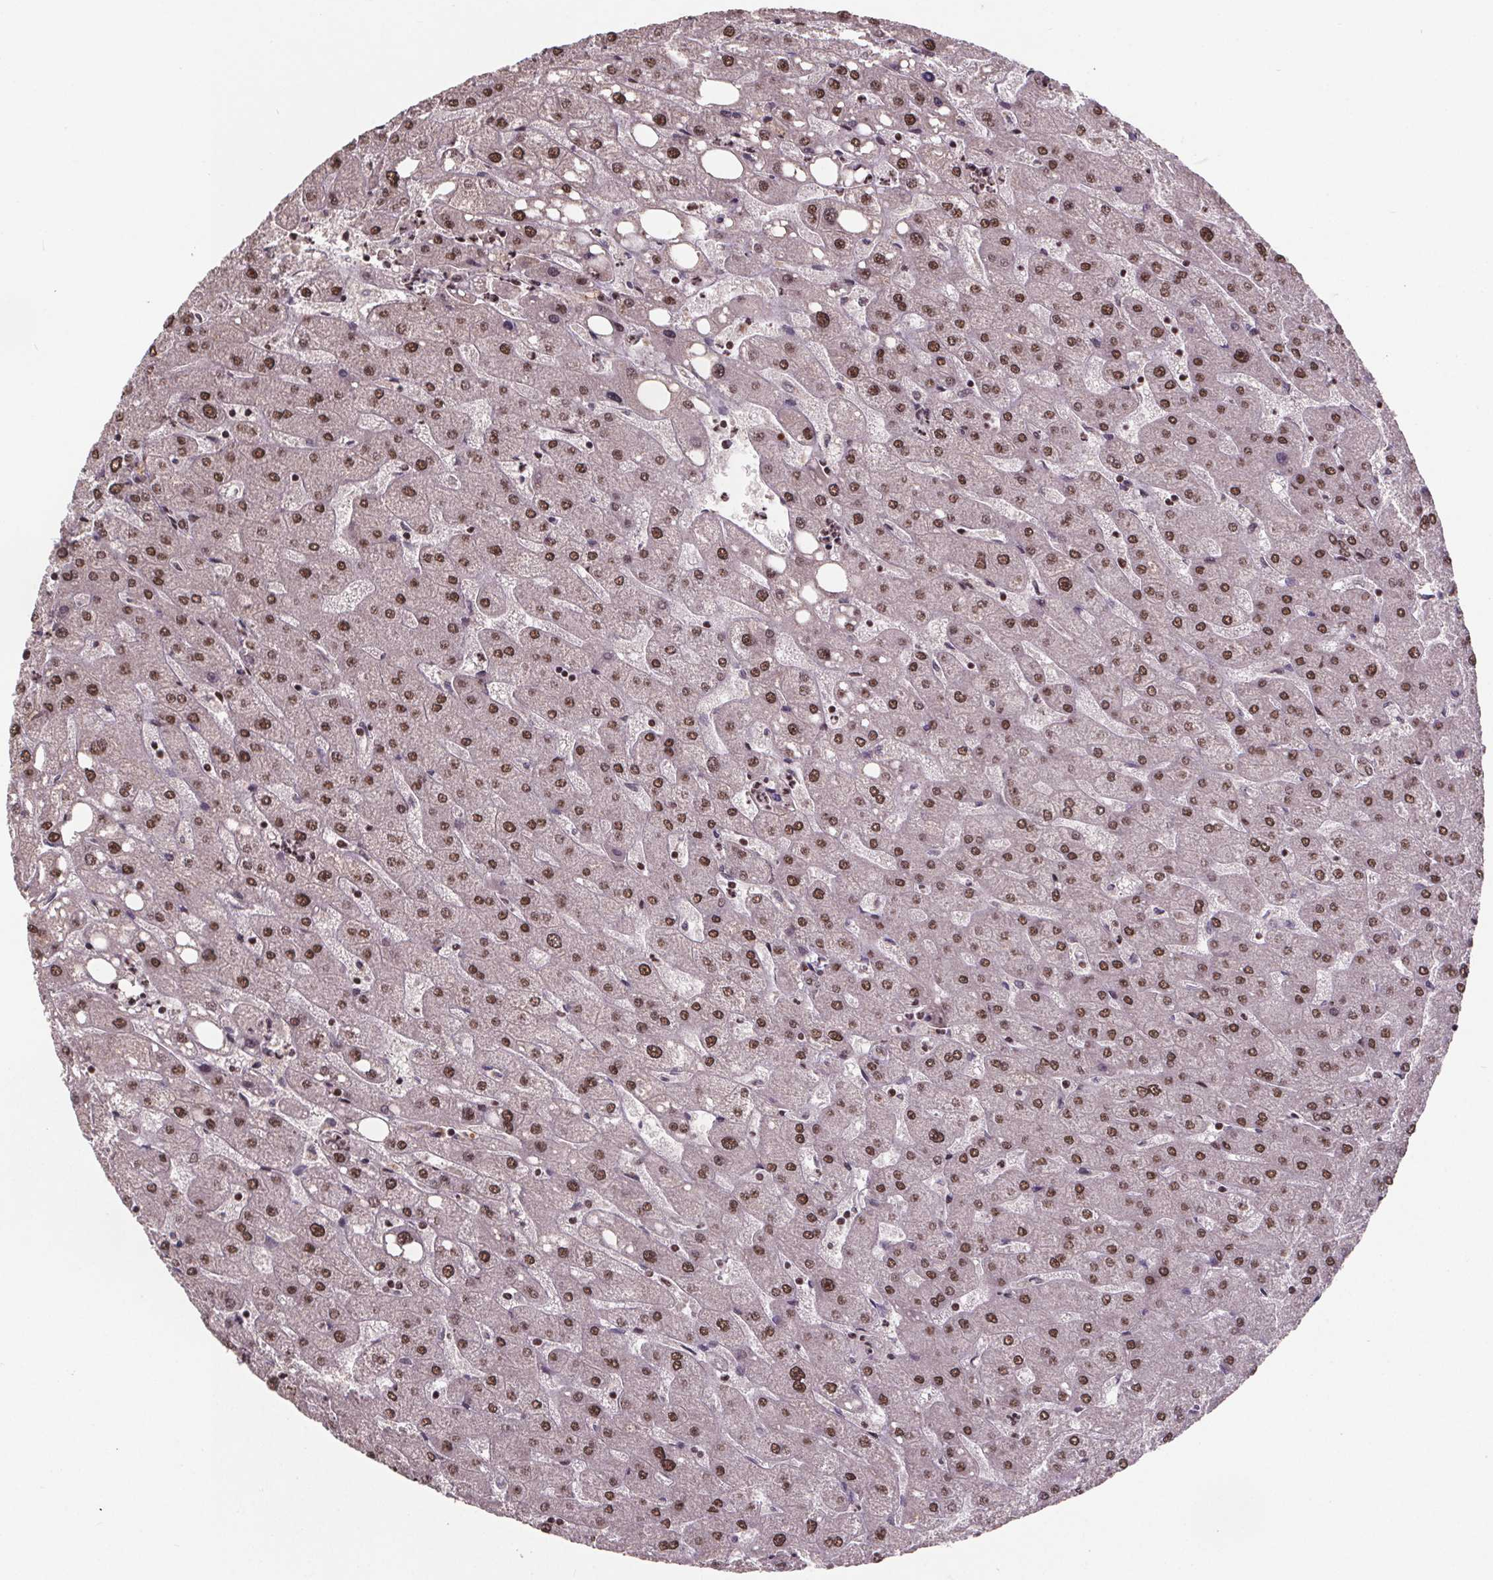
{"staining": {"intensity": "moderate", "quantity": ">75%", "location": "nuclear"}, "tissue": "liver", "cell_type": "Cholangiocytes", "image_type": "normal", "snomed": [{"axis": "morphology", "description": "Normal tissue, NOS"}, {"axis": "topography", "description": "Liver"}], "caption": "This is a histology image of immunohistochemistry (IHC) staining of benign liver, which shows moderate staining in the nuclear of cholangiocytes.", "gene": "JARID2", "patient": {"sex": "male", "age": 67}}